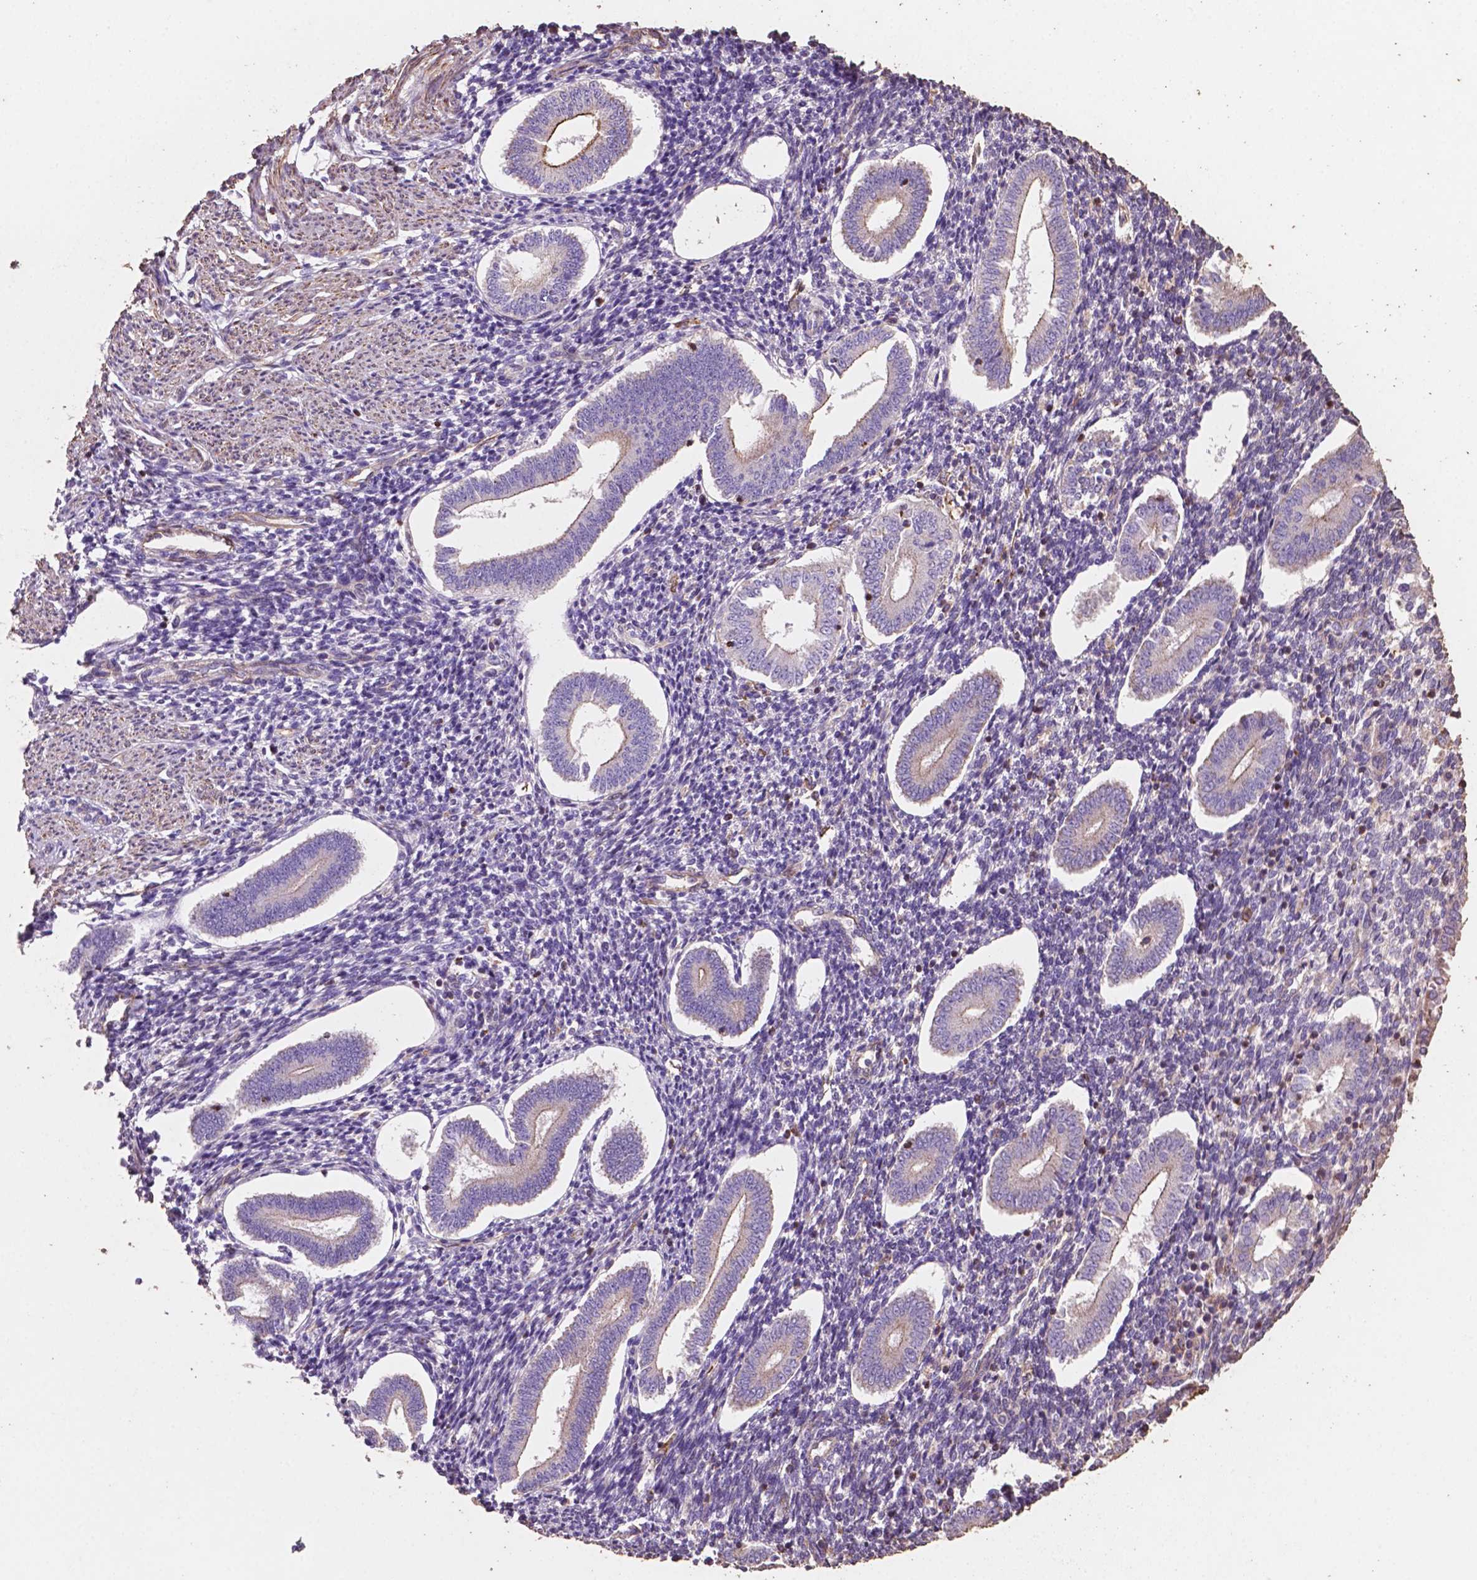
{"staining": {"intensity": "negative", "quantity": "none", "location": "none"}, "tissue": "endometrium", "cell_type": "Cells in endometrial stroma", "image_type": "normal", "snomed": [{"axis": "morphology", "description": "Normal tissue, NOS"}, {"axis": "topography", "description": "Endometrium"}], "caption": "The immunohistochemistry photomicrograph has no significant expression in cells in endometrial stroma of endometrium. Brightfield microscopy of immunohistochemistry (IHC) stained with DAB (brown) and hematoxylin (blue), captured at high magnification.", "gene": "COMMD4", "patient": {"sex": "female", "age": 40}}